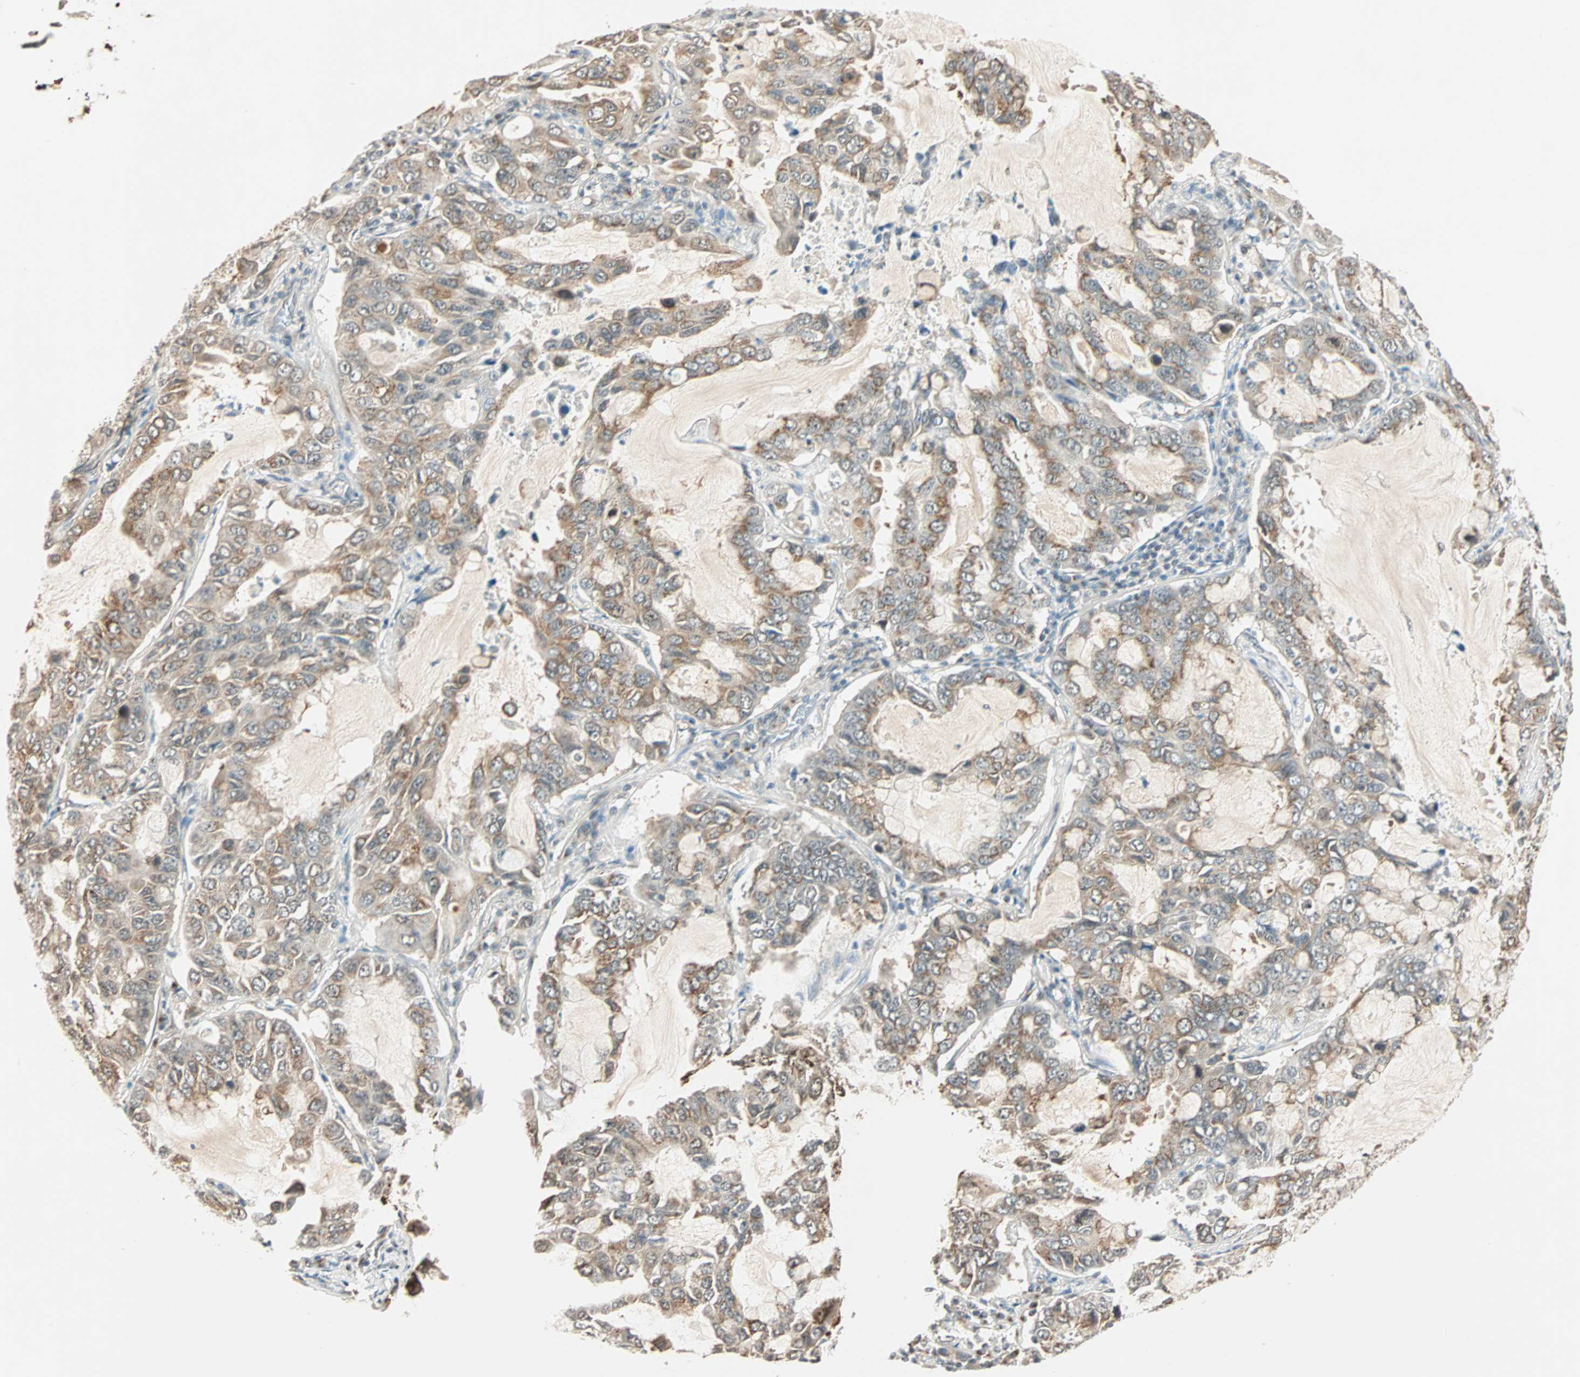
{"staining": {"intensity": "moderate", "quantity": "25%-75%", "location": "cytoplasmic/membranous"}, "tissue": "lung cancer", "cell_type": "Tumor cells", "image_type": "cancer", "snomed": [{"axis": "morphology", "description": "Adenocarcinoma, NOS"}, {"axis": "topography", "description": "Lung"}], "caption": "High-power microscopy captured an IHC image of lung cancer, revealing moderate cytoplasmic/membranous expression in about 25%-75% of tumor cells. (DAB (3,3'-diaminobenzidine) = brown stain, brightfield microscopy at high magnification).", "gene": "PRDM2", "patient": {"sex": "male", "age": 64}}